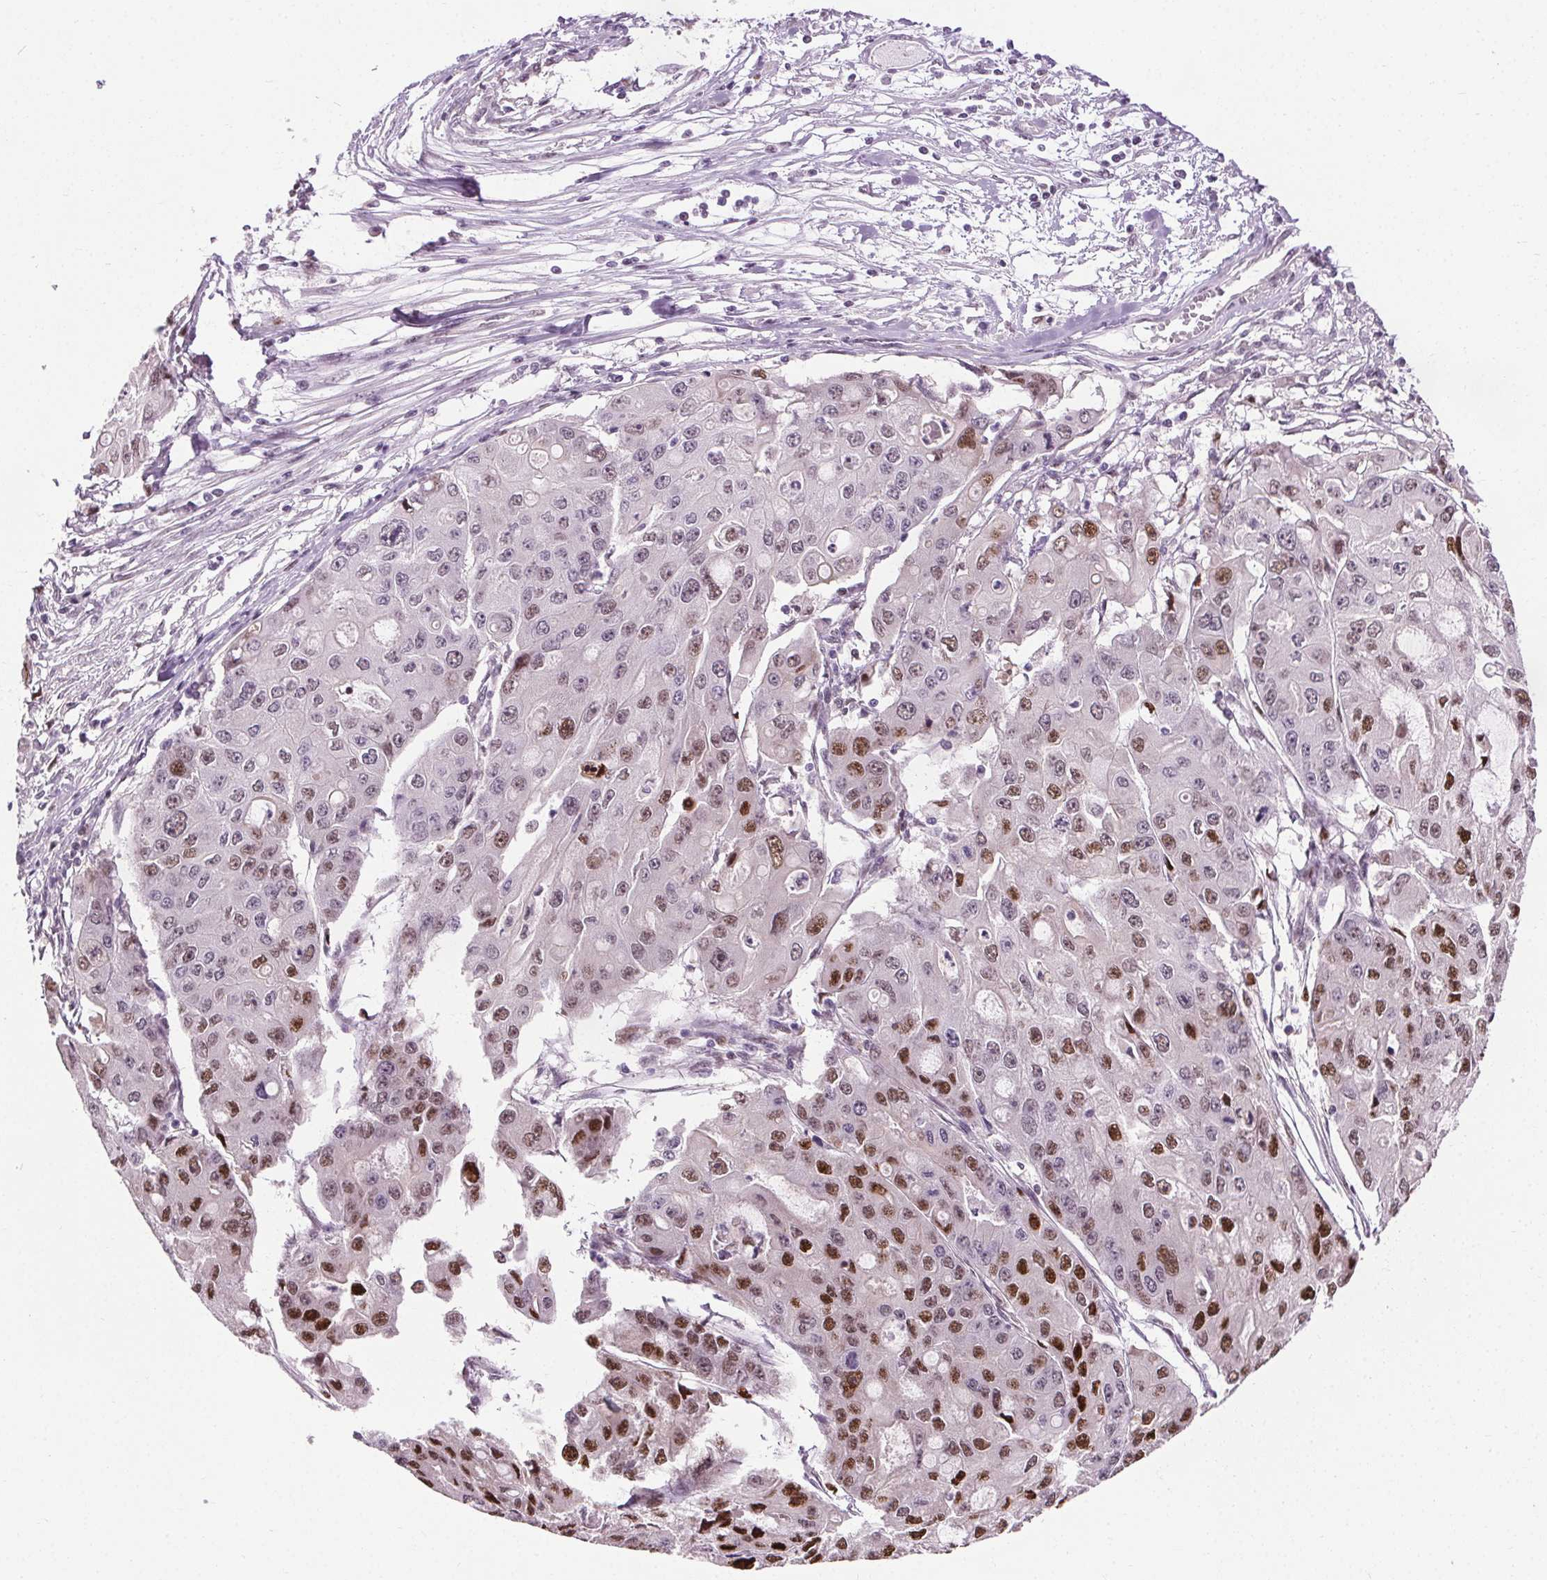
{"staining": {"intensity": "moderate", "quantity": "25%-75%", "location": "nuclear"}, "tissue": "ovarian cancer", "cell_type": "Tumor cells", "image_type": "cancer", "snomed": [{"axis": "morphology", "description": "Cystadenocarcinoma, serous, NOS"}, {"axis": "topography", "description": "Ovary"}], "caption": "IHC photomicrograph of human serous cystadenocarcinoma (ovarian) stained for a protein (brown), which shows medium levels of moderate nuclear expression in approximately 25%-75% of tumor cells.", "gene": "CEBPA", "patient": {"sex": "female", "age": 56}}